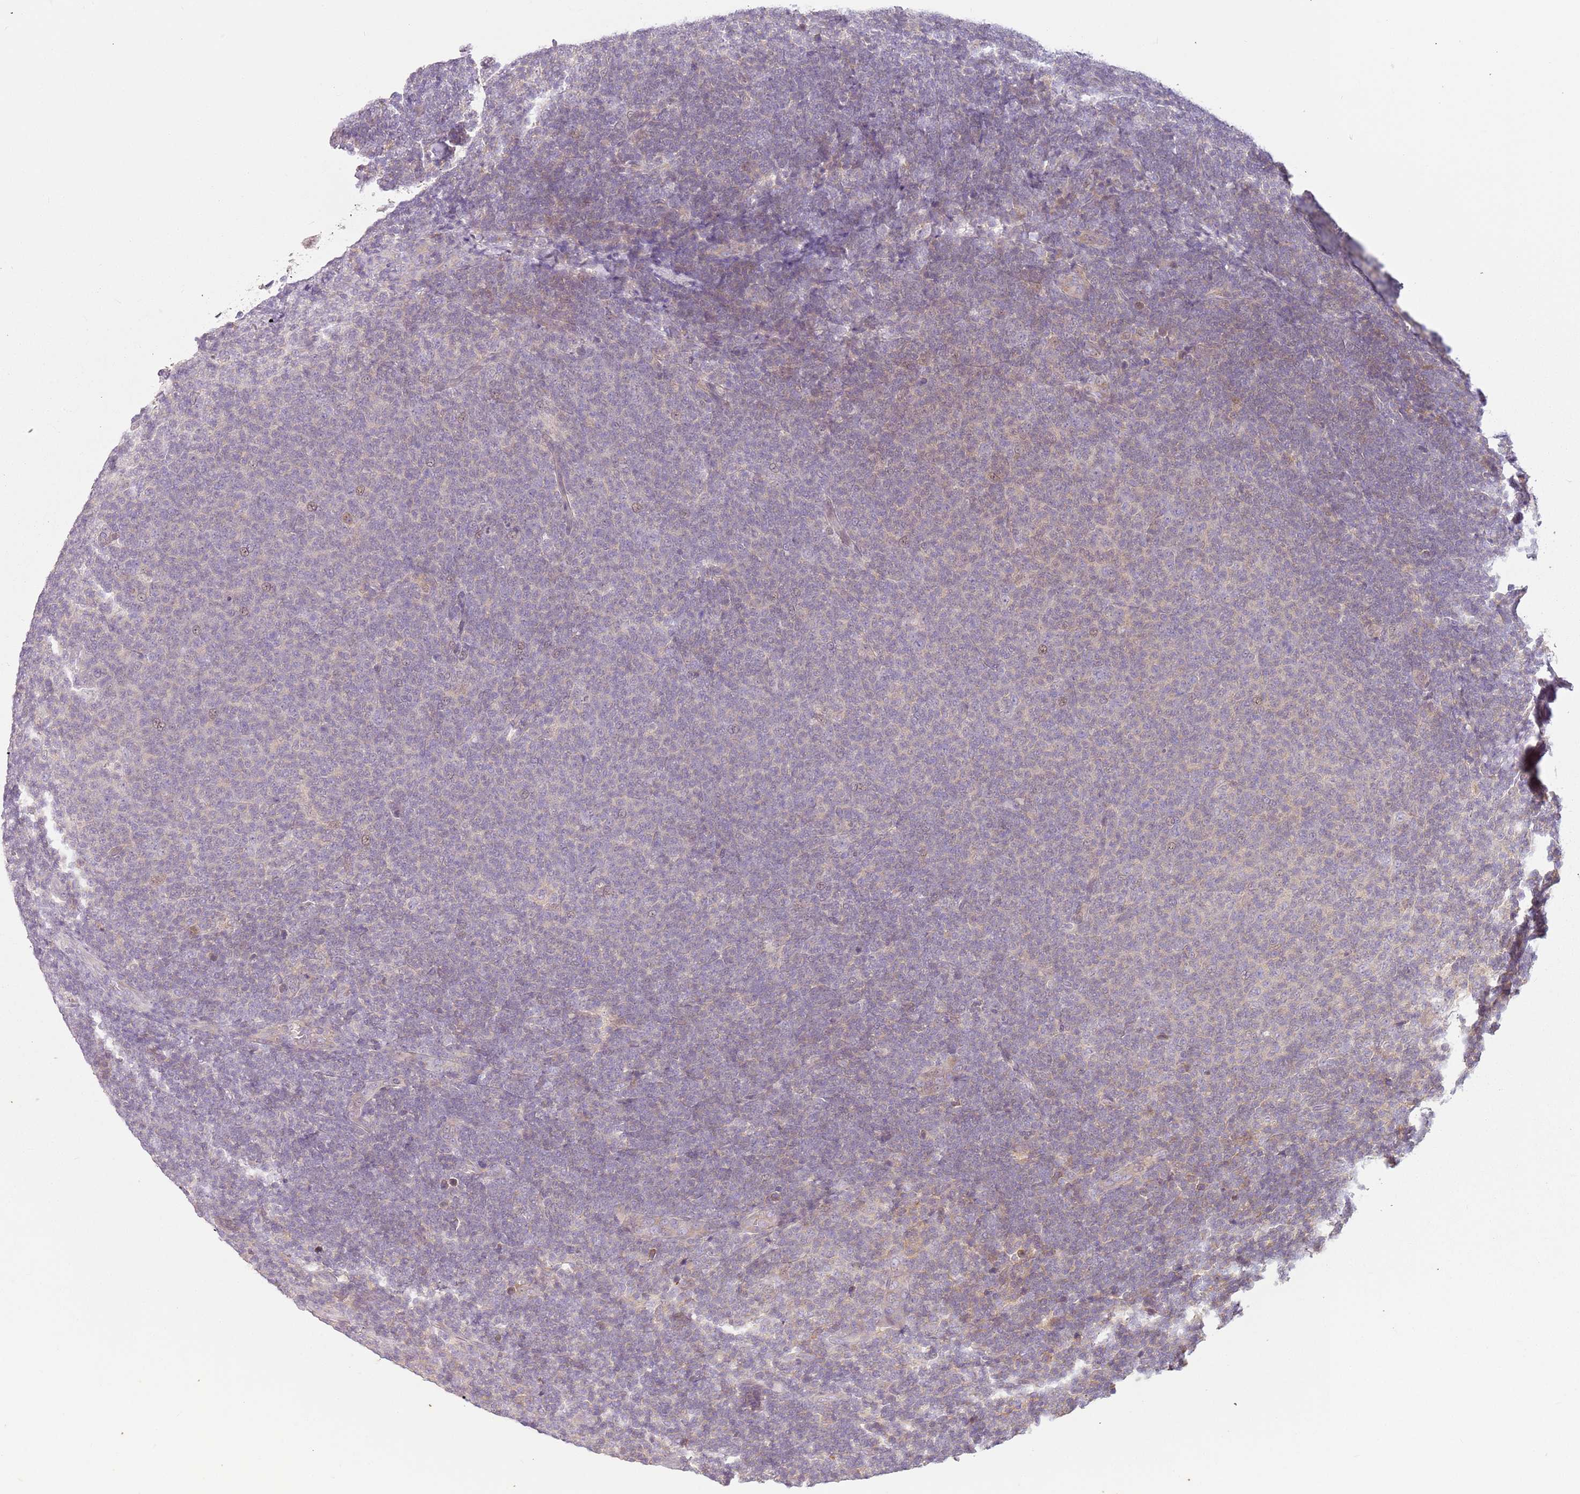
{"staining": {"intensity": "weak", "quantity": "<25%", "location": "cytoplasmic/membranous"}, "tissue": "lymphoma", "cell_type": "Tumor cells", "image_type": "cancer", "snomed": [{"axis": "morphology", "description": "Malignant lymphoma, non-Hodgkin's type, Low grade"}, {"axis": "topography", "description": "Lymph node"}], "caption": "Tumor cells are negative for brown protein staining in lymphoma.", "gene": "DEFB116", "patient": {"sex": "male", "age": 66}}